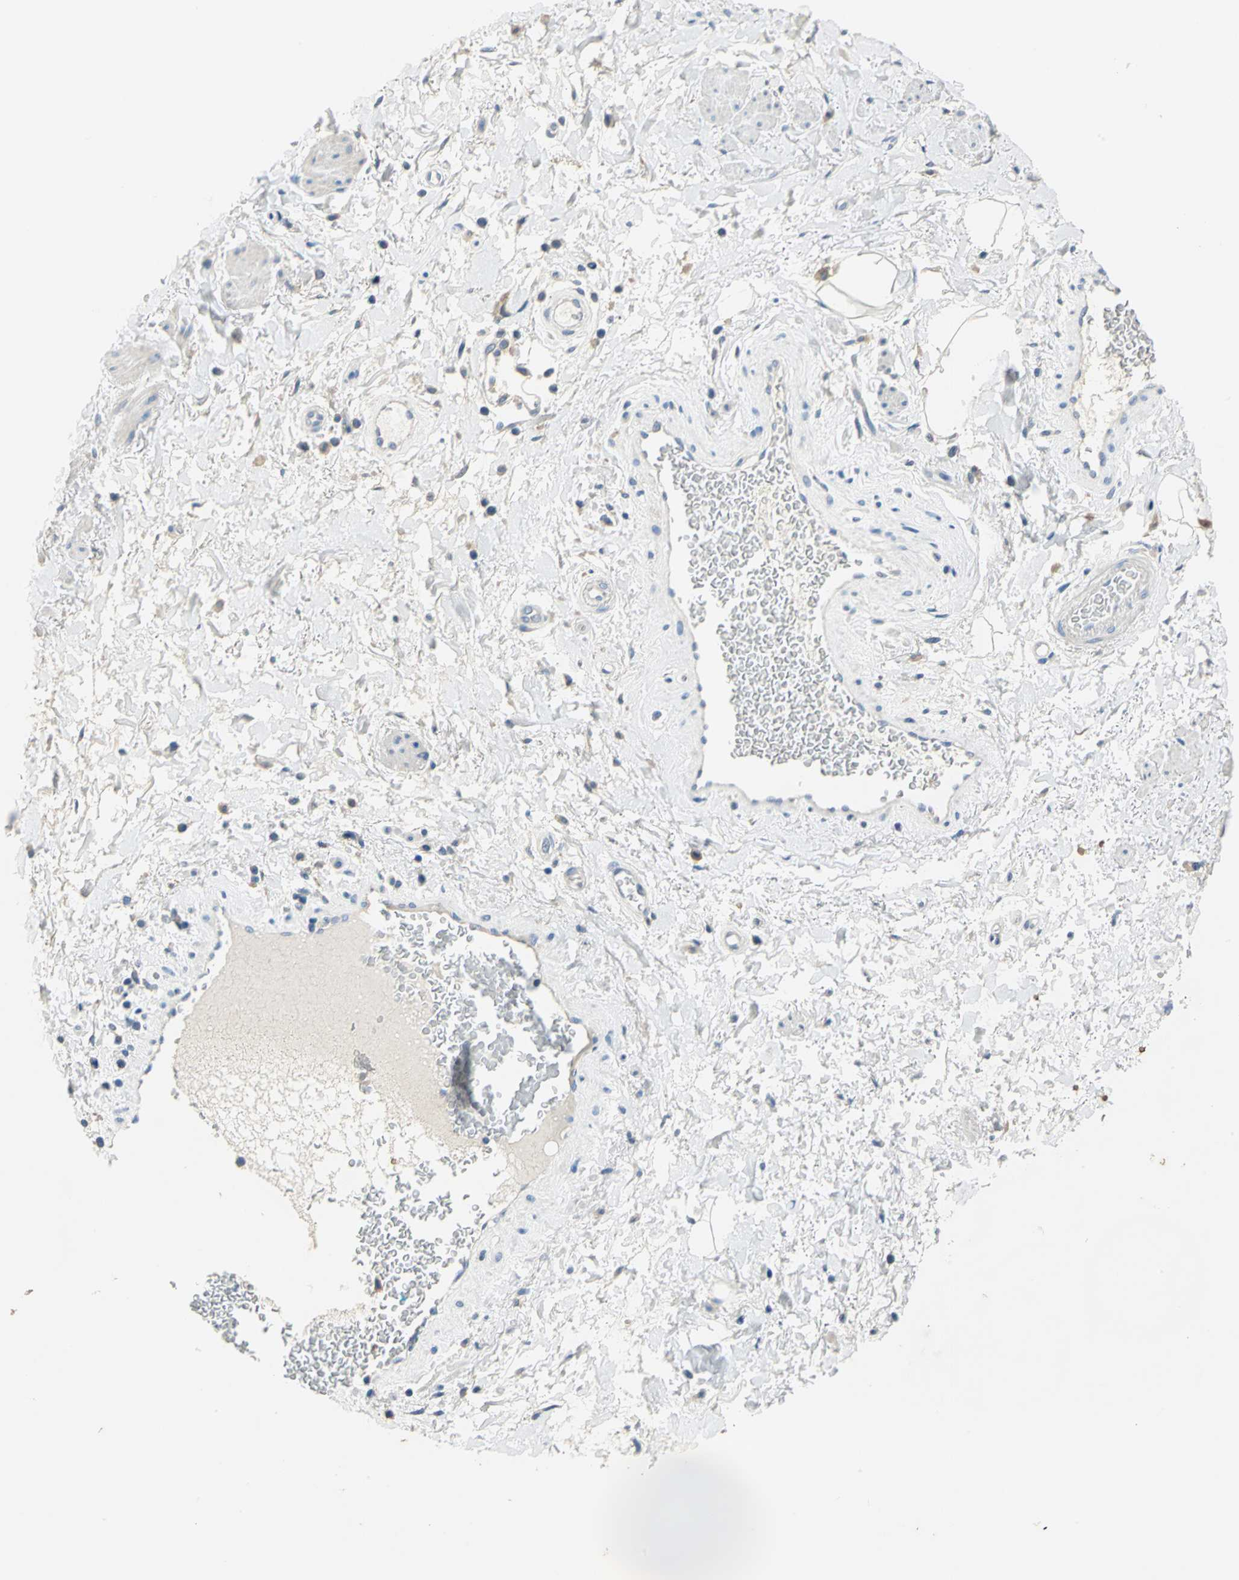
{"staining": {"intensity": "negative", "quantity": "none", "location": "none"}, "tissue": "adipose tissue", "cell_type": "Adipocytes", "image_type": "normal", "snomed": [{"axis": "morphology", "description": "Normal tissue, NOS"}, {"axis": "topography", "description": "Soft tissue"}, {"axis": "topography", "description": "Peripheral nerve tissue"}], "caption": "The IHC photomicrograph has no significant expression in adipocytes of adipose tissue.", "gene": "RASD2", "patient": {"sex": "female", "age": 71}}